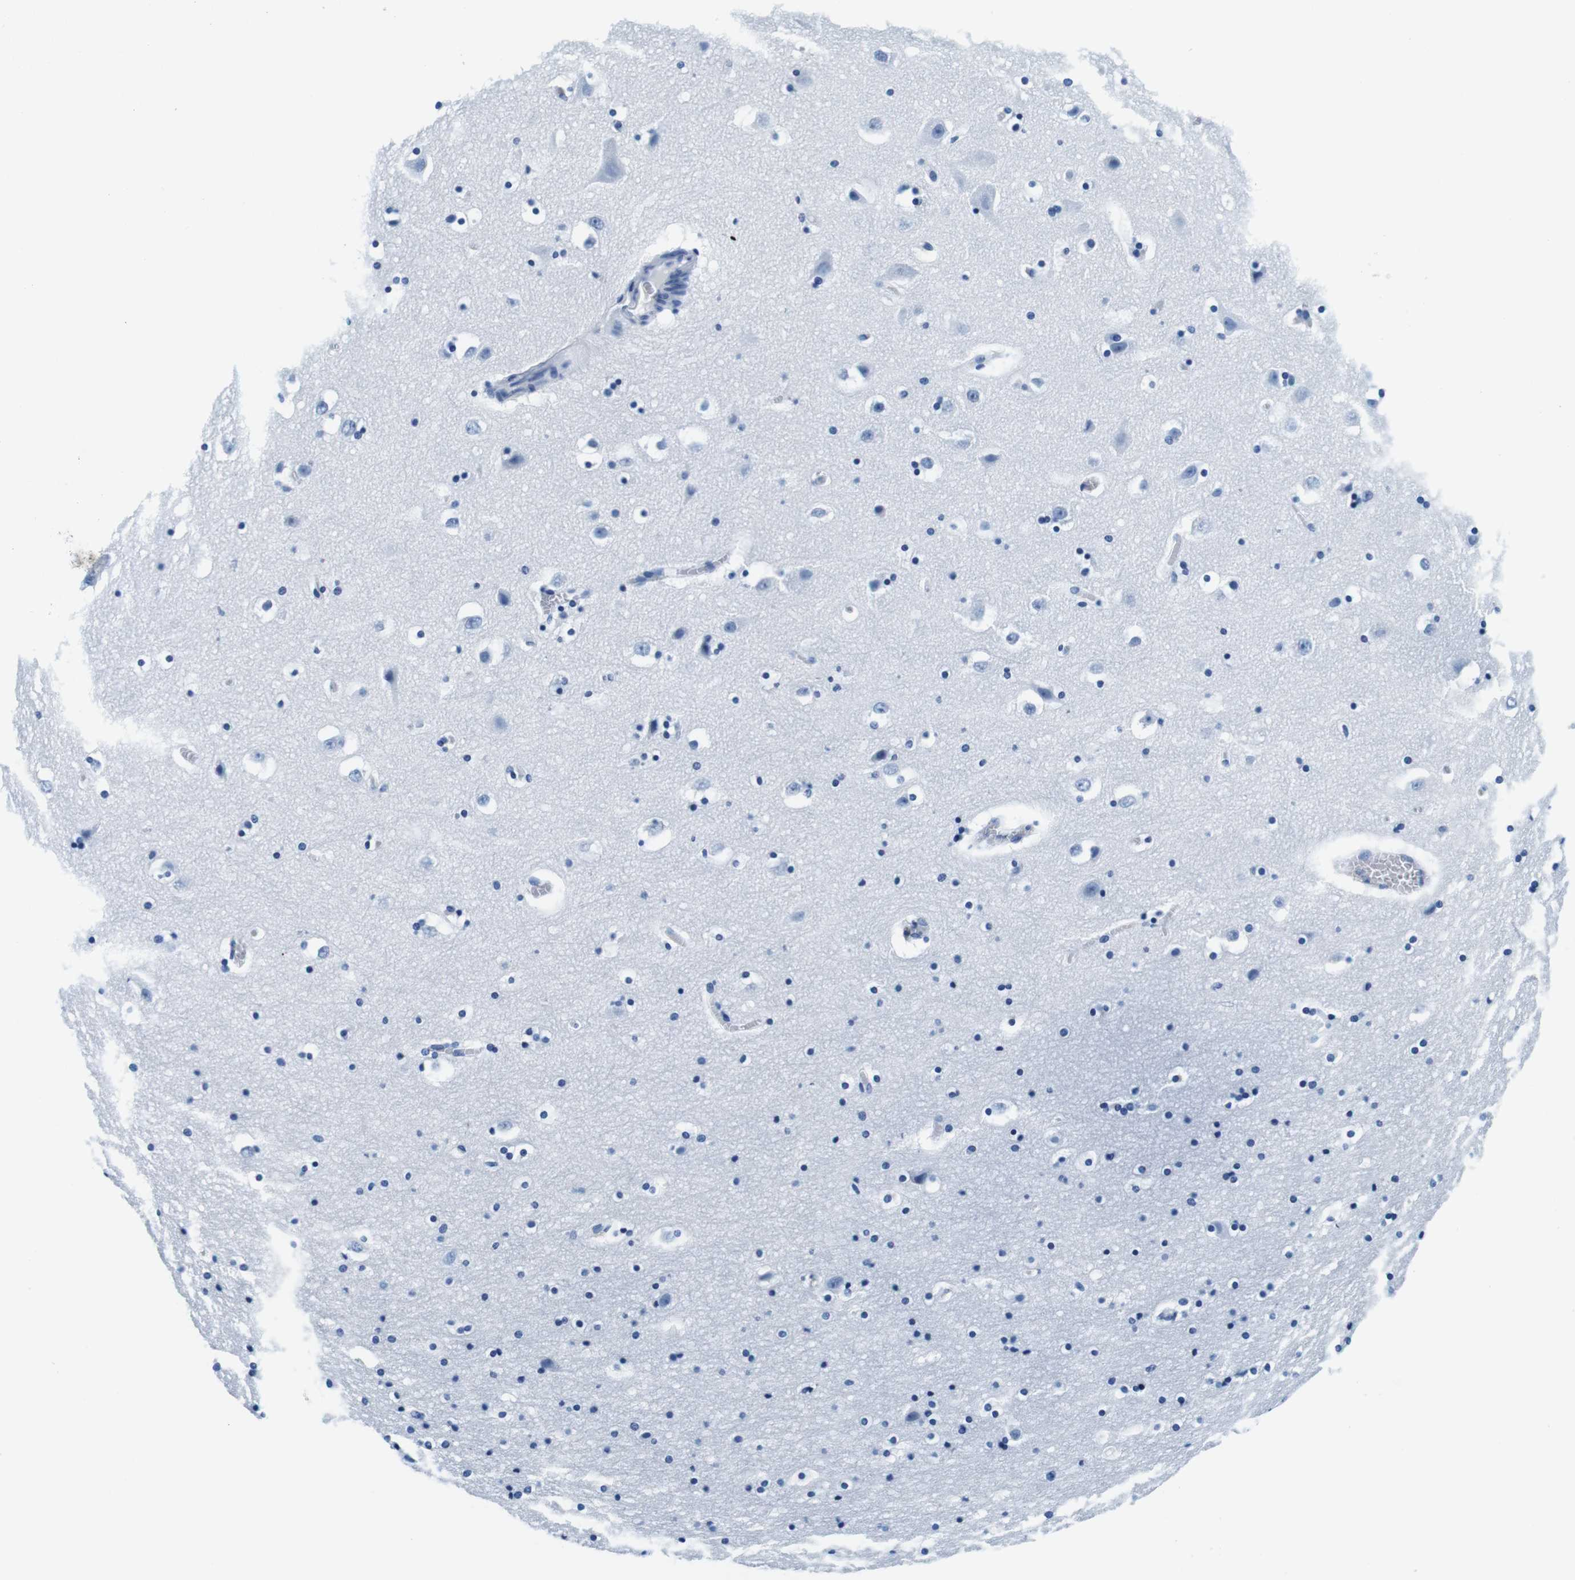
{"staining": {"intensity": "negative", "quantity": "none", "location": "none"}, "tissue": "hippocampus", "cell_type": "Glial cells", "image_type": "normal", "snomed": [{"axis": "morphology", "description": "Normal tissue, NOS"}, {"axis": "topography", "description": "Hippocampus"}], "caption": "DAB (3,3'-diaminobenzidine) immunohistochemical staining of unremarkable hippocampus shows no significant expression in glial cells.", "gene": "ELANE", "patient": {"sex": "male", "age": 45}}